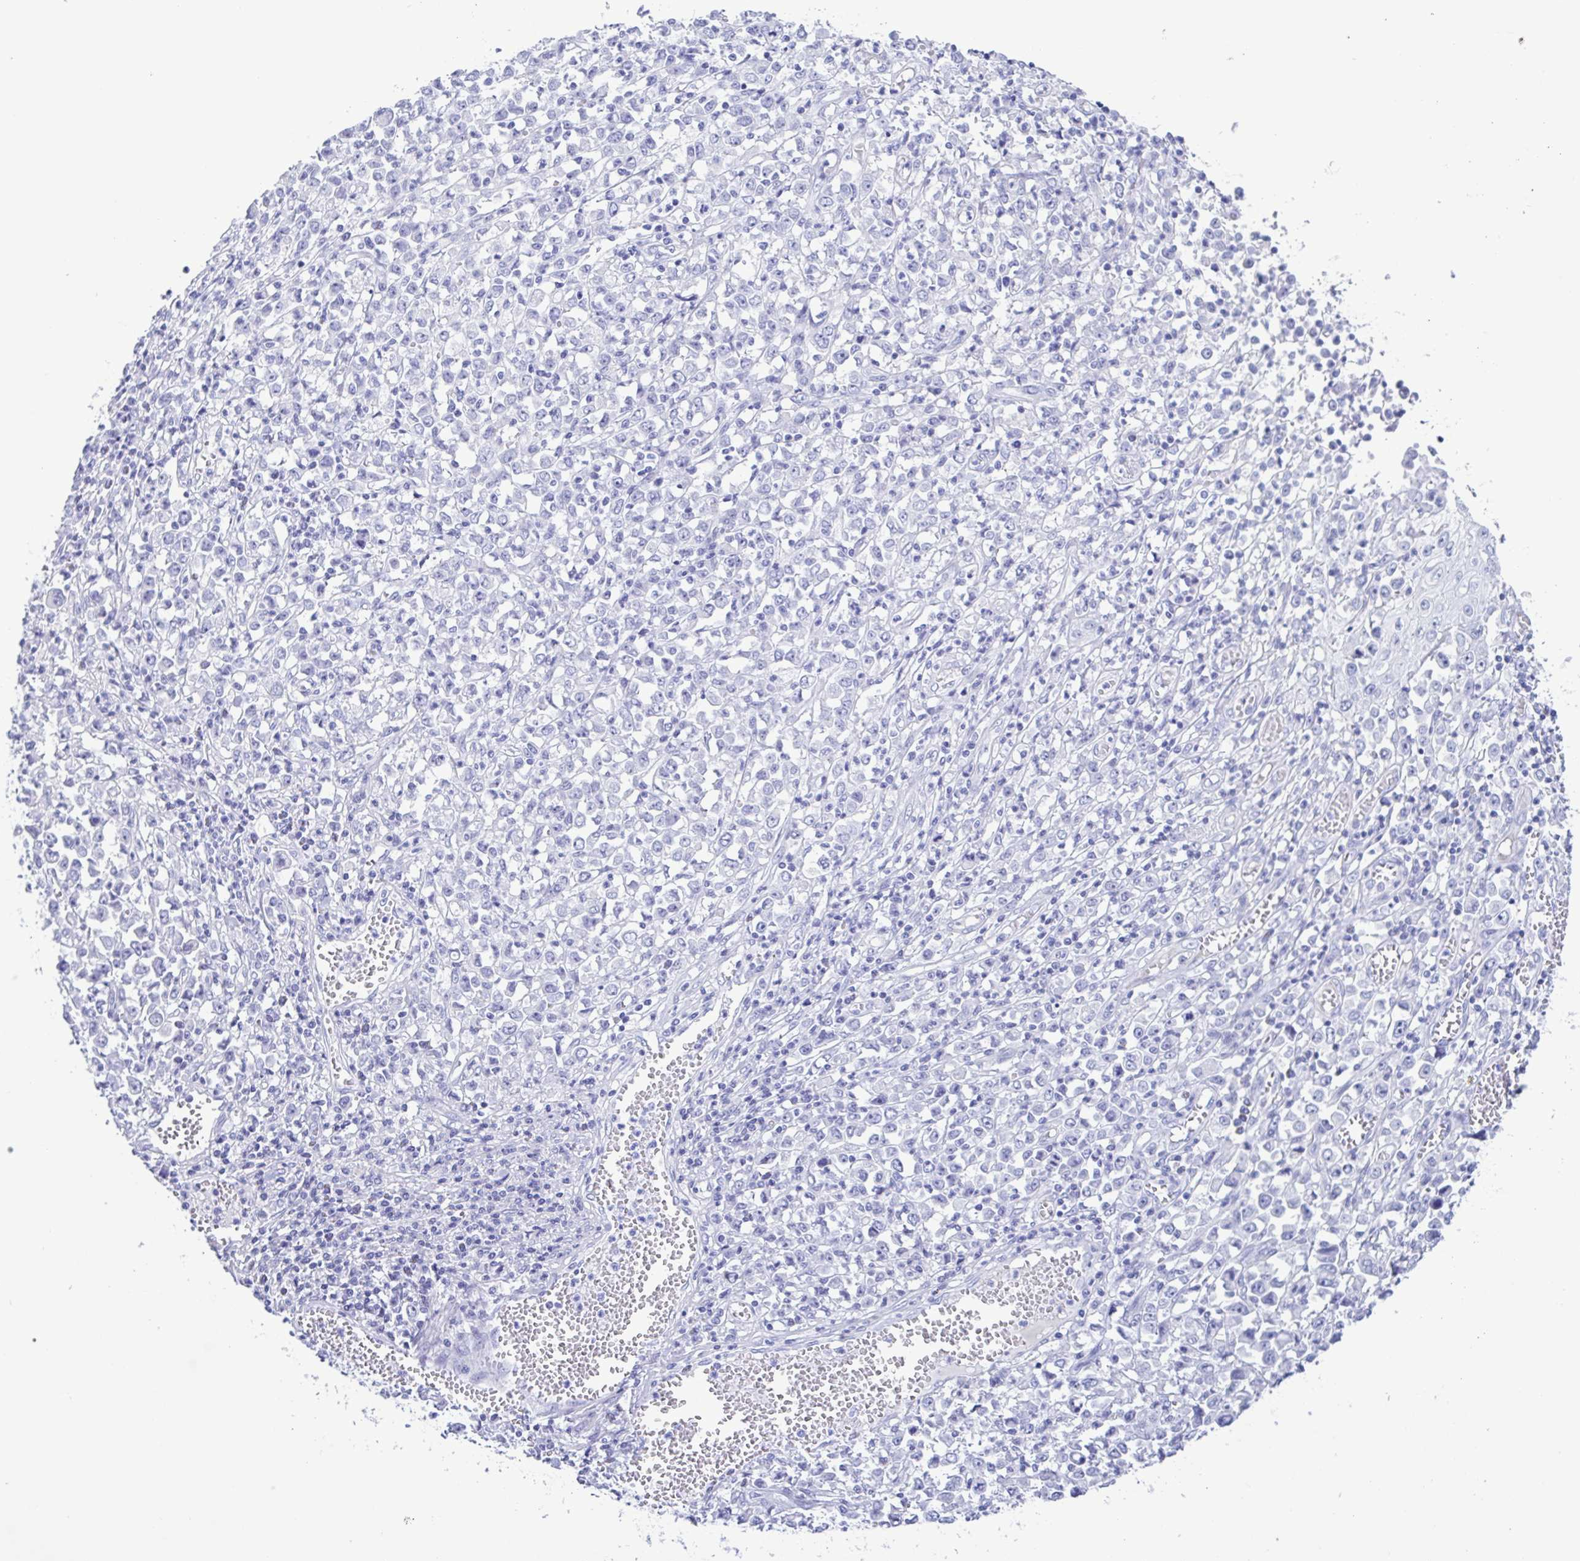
{"staining": {"intensity": "negative", "quantity": "none", "location": "none"}, "tissue": "stomach cancer", "cell_type": "Tumor cells", "image_type": "cancer", "snomed": [{"axis": "morphology", "description": "Adenocarcinoma, NOS"}, {"axis": "topography", "description": "Stomach, upper"}], "caption": "Immunohistochemistry histopathology image of stomach cancer (adenocarcinoma) stained for a protein (brown), which shows no positivity in tumor cells.", "gene": "TSPY2", "patient": {"sex": "male", "age": 70}}